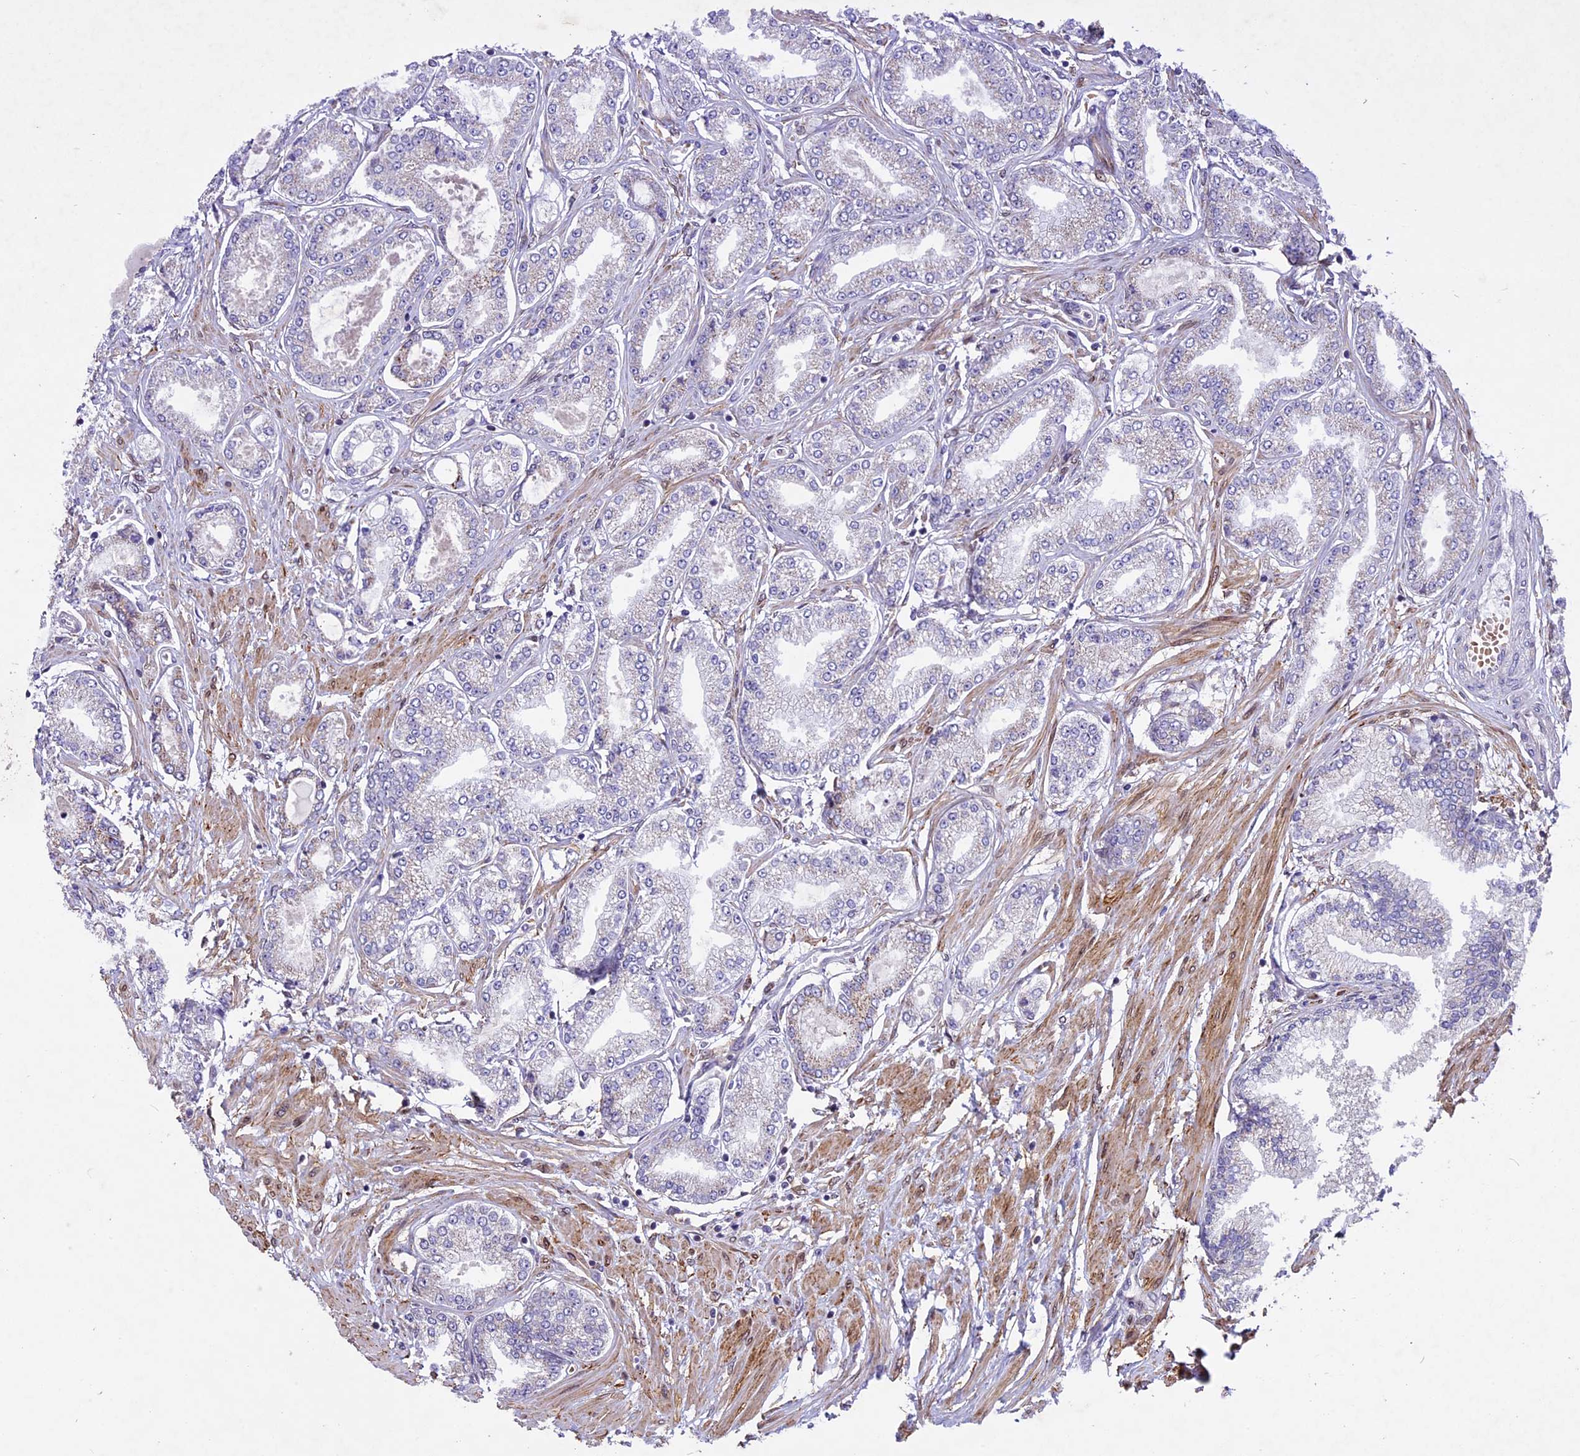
{"staining": {"intensity": "negative", "quantity": "none", "location": "none"}, "tissue": "prostate cancer", "cell_type": "Tumor cells", "image_type": "cancer", "snomed": [{"axis": "morphology", "description": "Adenocarcinoma, Low grade"}, {"axis": "topography", "description": "Prostate"}], "caption": "Tumor cells are negative for protein expression in human prostate cancer. (DAB (3,3'-diaminobenzidine) immunohistochemistry (IHC), high magnification).", "gene": "MIEF2", "patient": {"sex": "male", "age": 63}}